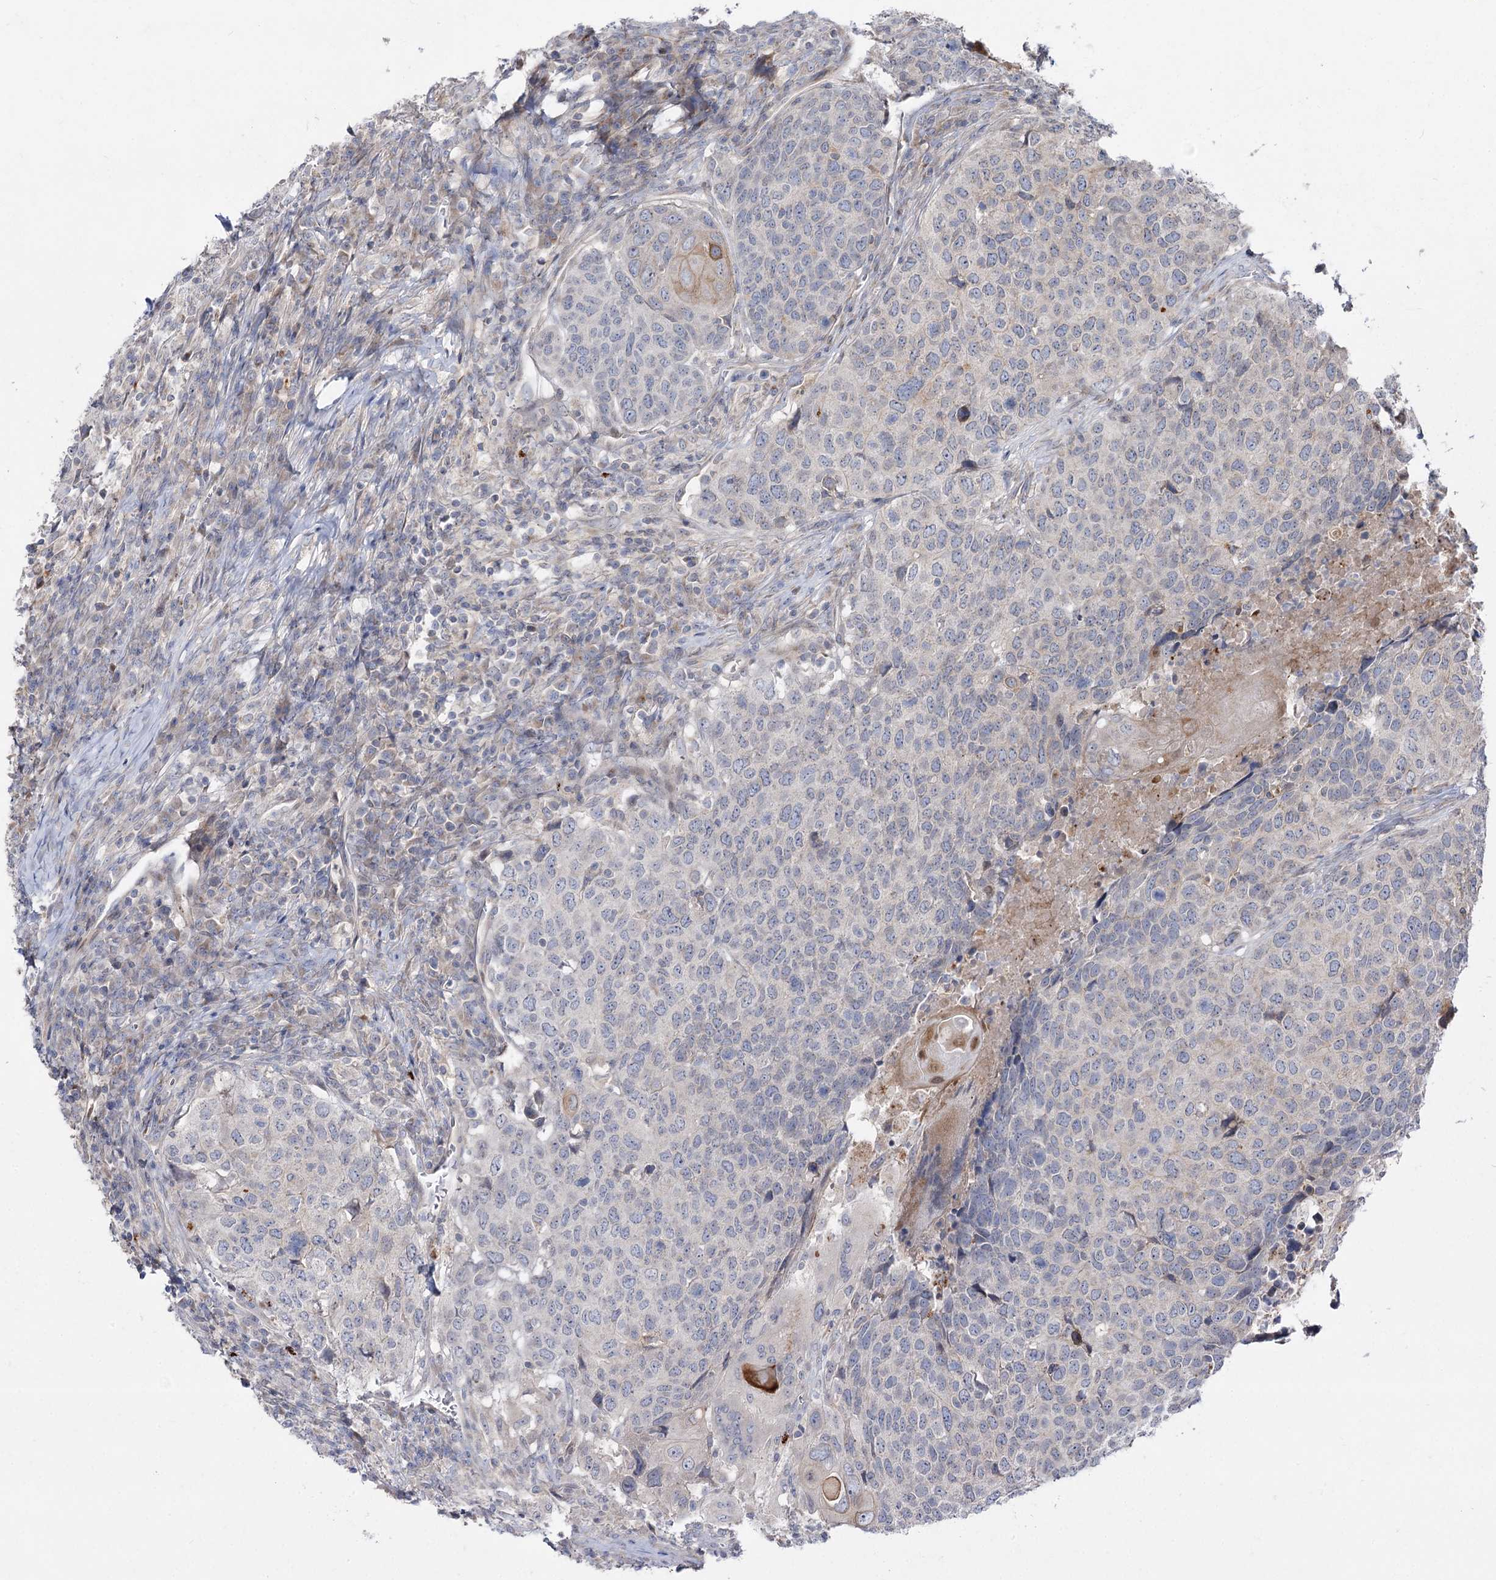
{"staining": {"intensity": "negative", "quantity": "none", "location": "none"}, "tissue": "head and neck cancer", "cell_type": "Tumor cells", "image_type": "cancer", "snomed": [{"axis": "morphology", "description": "Squamous cell carcinoma, NOS"}, {"axis": "topography", "description": "Head-Neck"}], "caption": "IHC histopathology image of head and neck cancer stained for a protein (brown), which demonstrates no expression in tumor cells. The staining was performed using DAB to visualize the protein expression in brown, while the nuclei were stained in blue with hematoxylin (Magnification: 20x).", "gene": "SH3BP5L", "patient": {"sex": "male", "age": 66}}